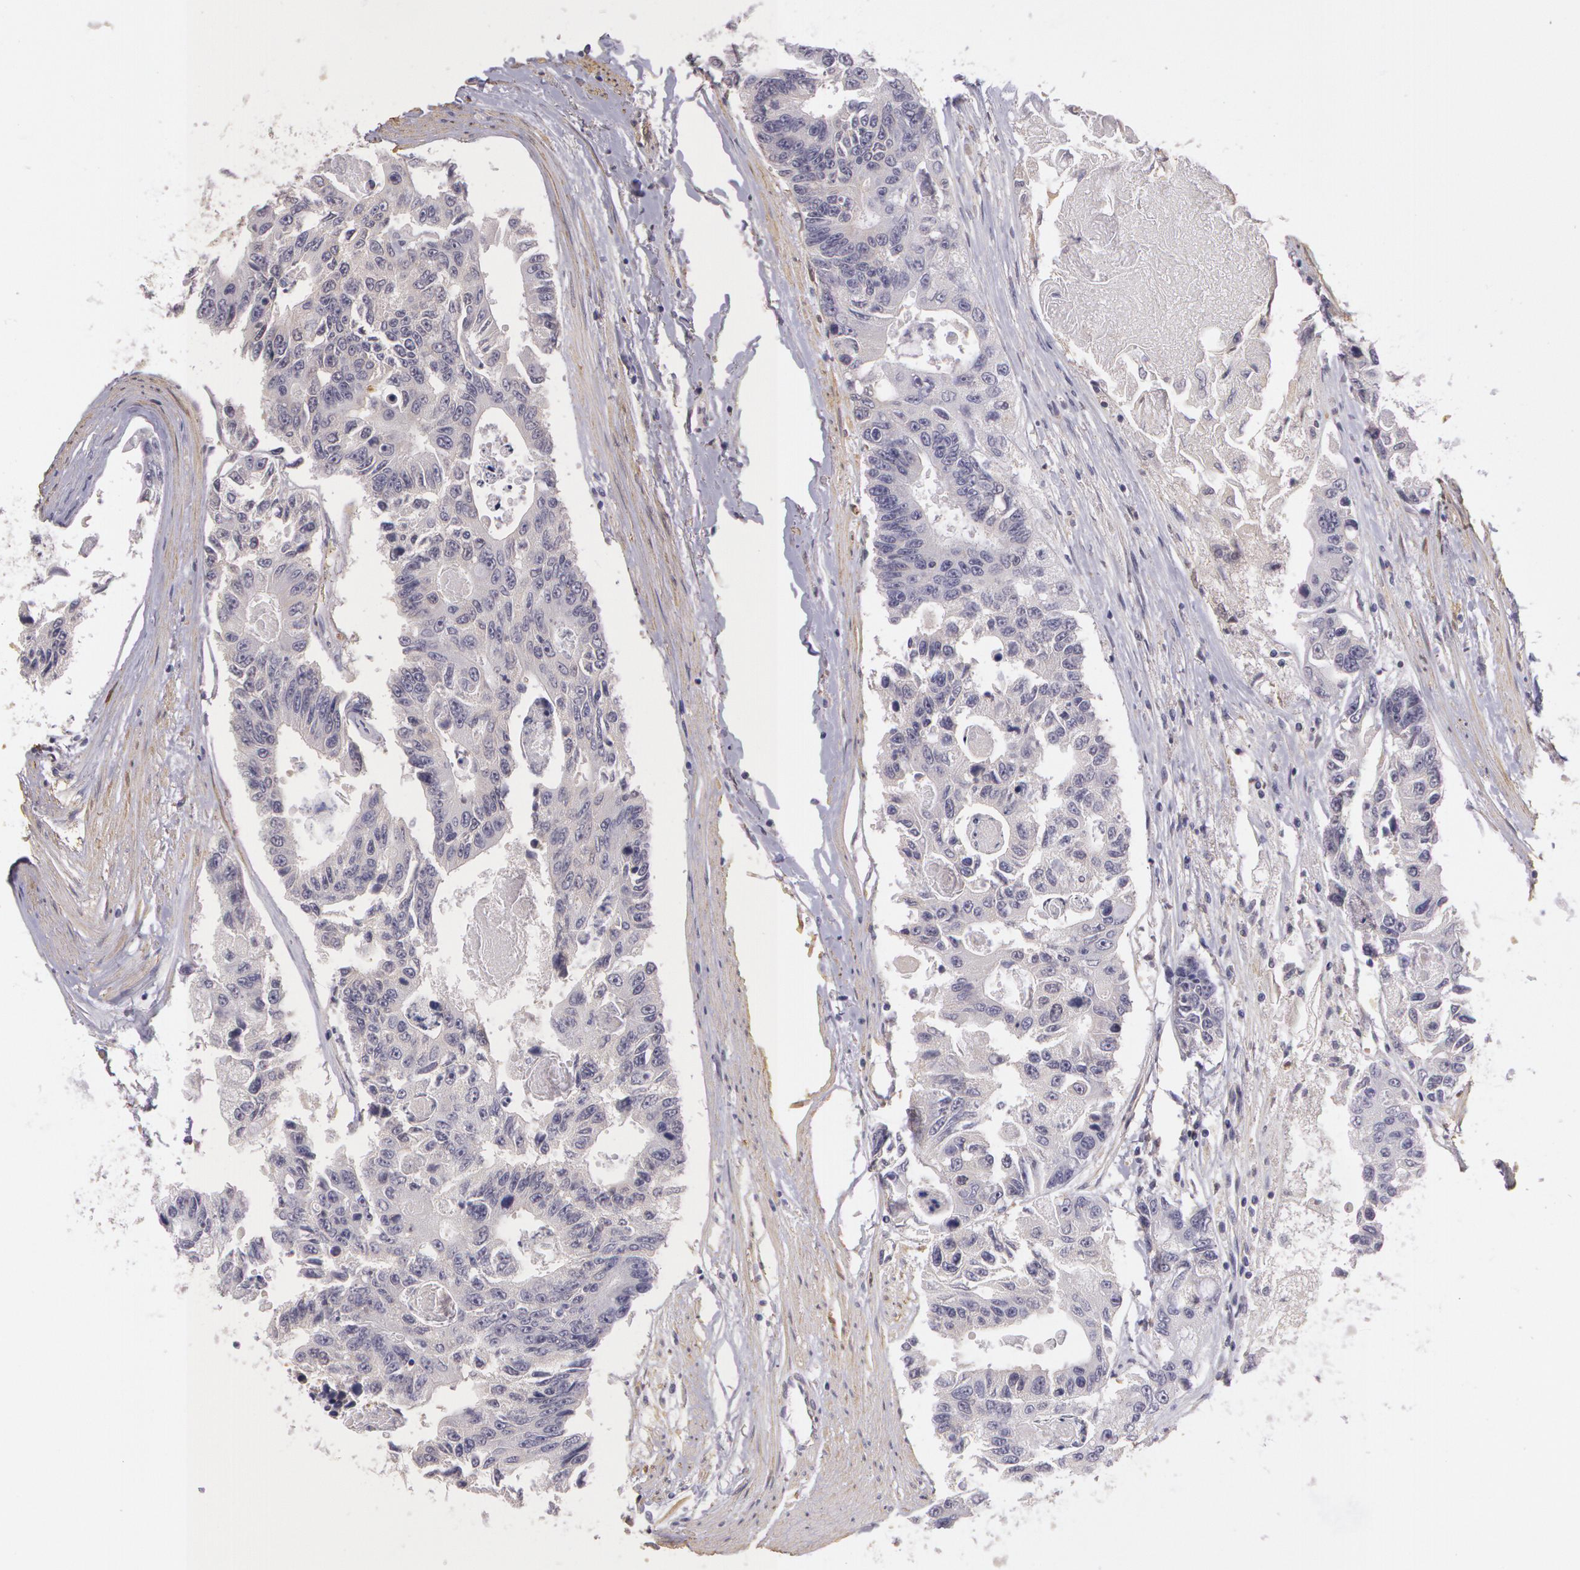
{"staining": {"intensity": "negative", "quantity": "none", "location": "none"}, "tissue": "colorectal cancer", "cell_type": "Tumor cells", "image_type": "cancer", "snomed": [{"axis": "morphology", "description": "Adenocarcinoma, NOS"}, {"axis": "topography", "description": "Colon"}], "caption": "This is an immunohistochemistry (IHC) photomicrograph of colorectal cancer. There is no staining in tumor cells.", "gene": "G2E3", "patient": {"sex": "female", "age": 86}}